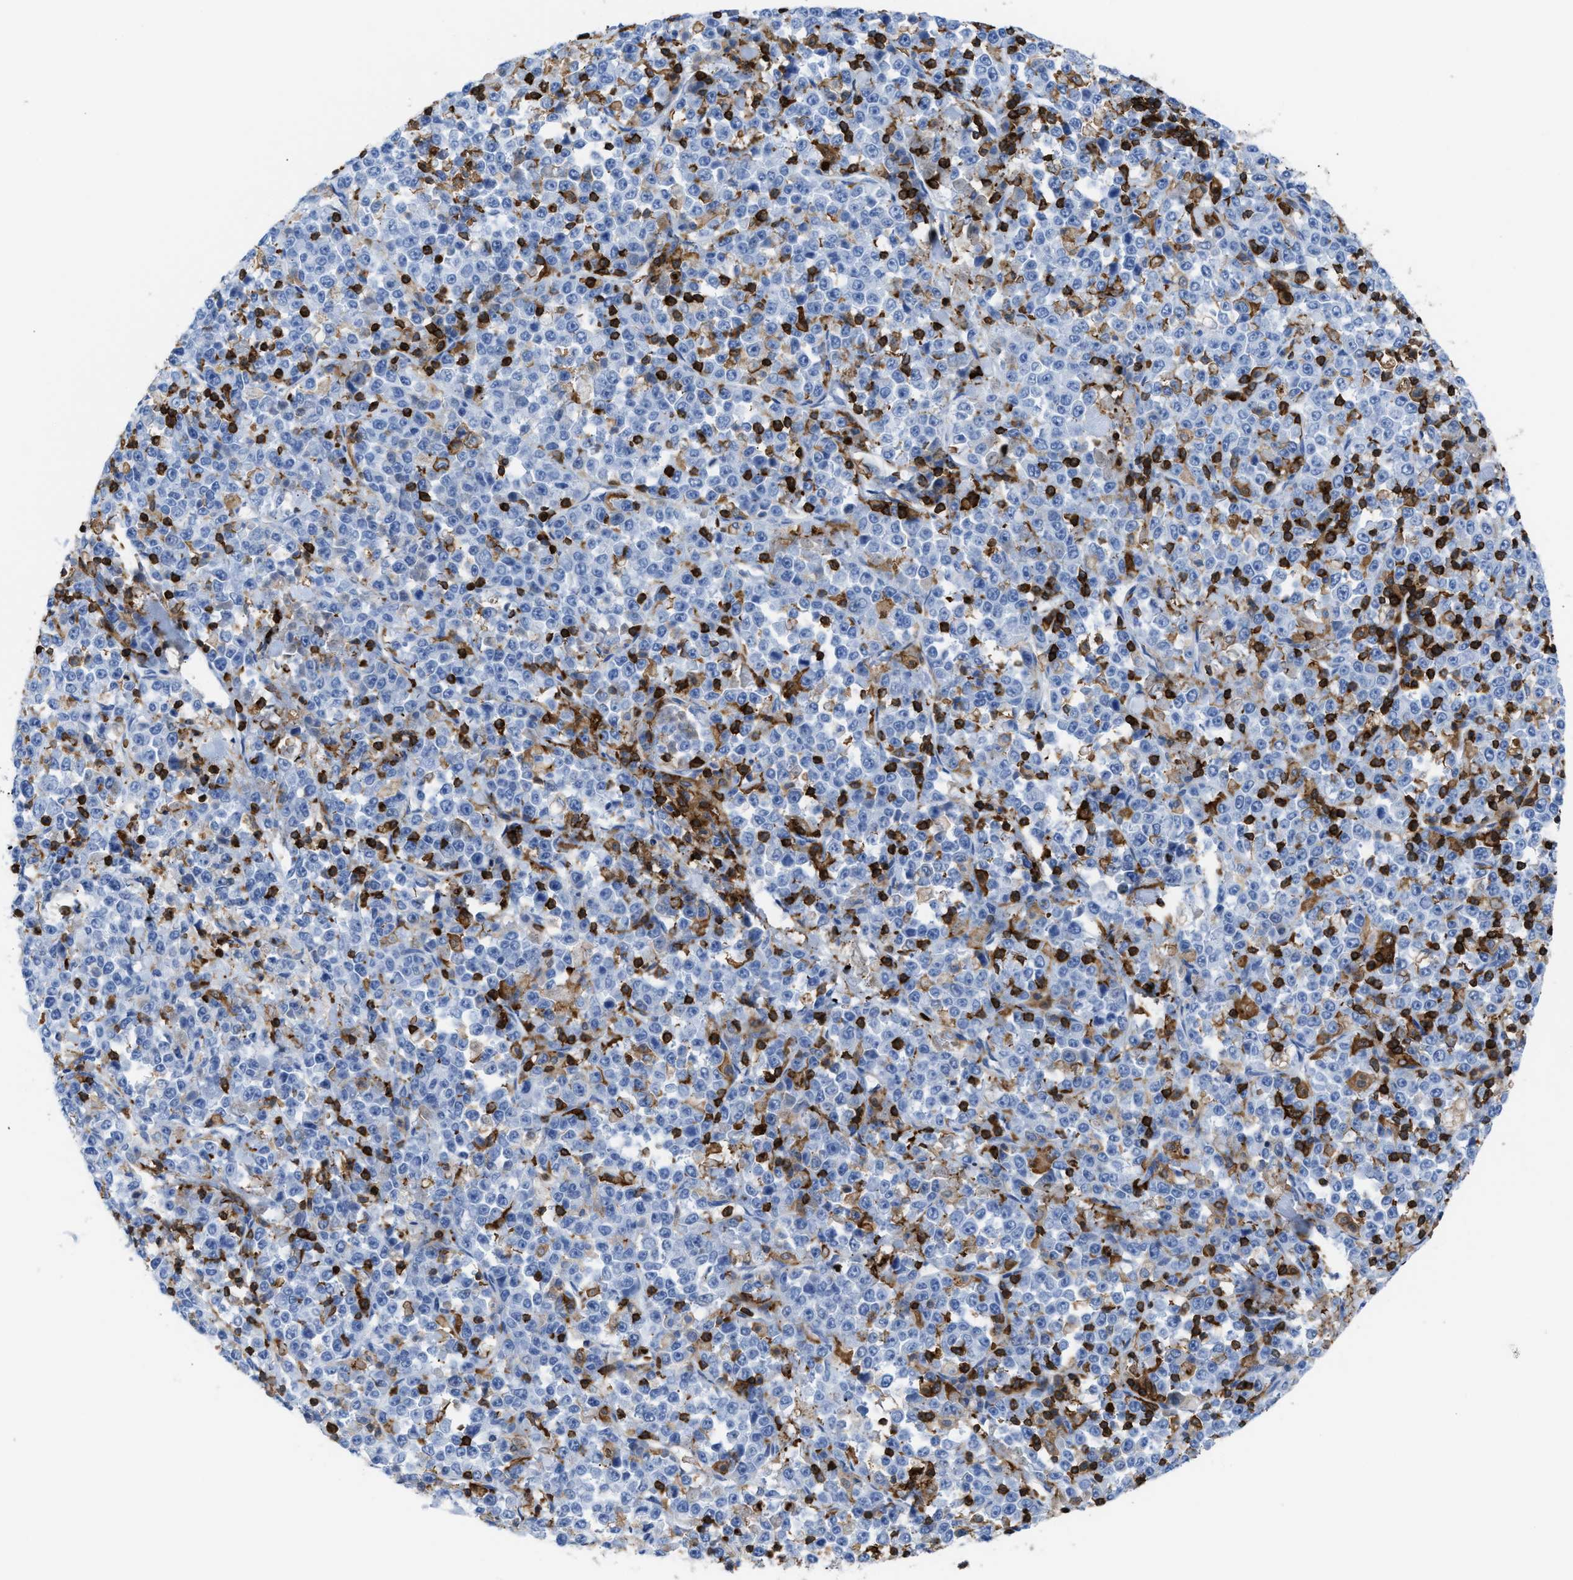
{"staining": {"intensity": "negative", "quantity": "none", "location": "none"}, "tissue": "stomach cancer", "cell_type": "Tumor cells", "image_type": "cancer", "snomed": [{"axis": "morphology", "description": "Normal tissue, NOS"}, {"axis": "morphology", "description": "Adenocarcinoma, NOS"}, {"axis": "topography", "description": "Stomach, upper"}, {"axis": "topography", "description": "Stomach"}], "caption": "Immunohistochemistry image of neoplastic tissue: stomach cancer (adenocarcinoma) stained with DAB exhibits no significant protein positivity in tumor cells.", "gene": "LCP1", "patient": {"sex": "male", "age": 59}}